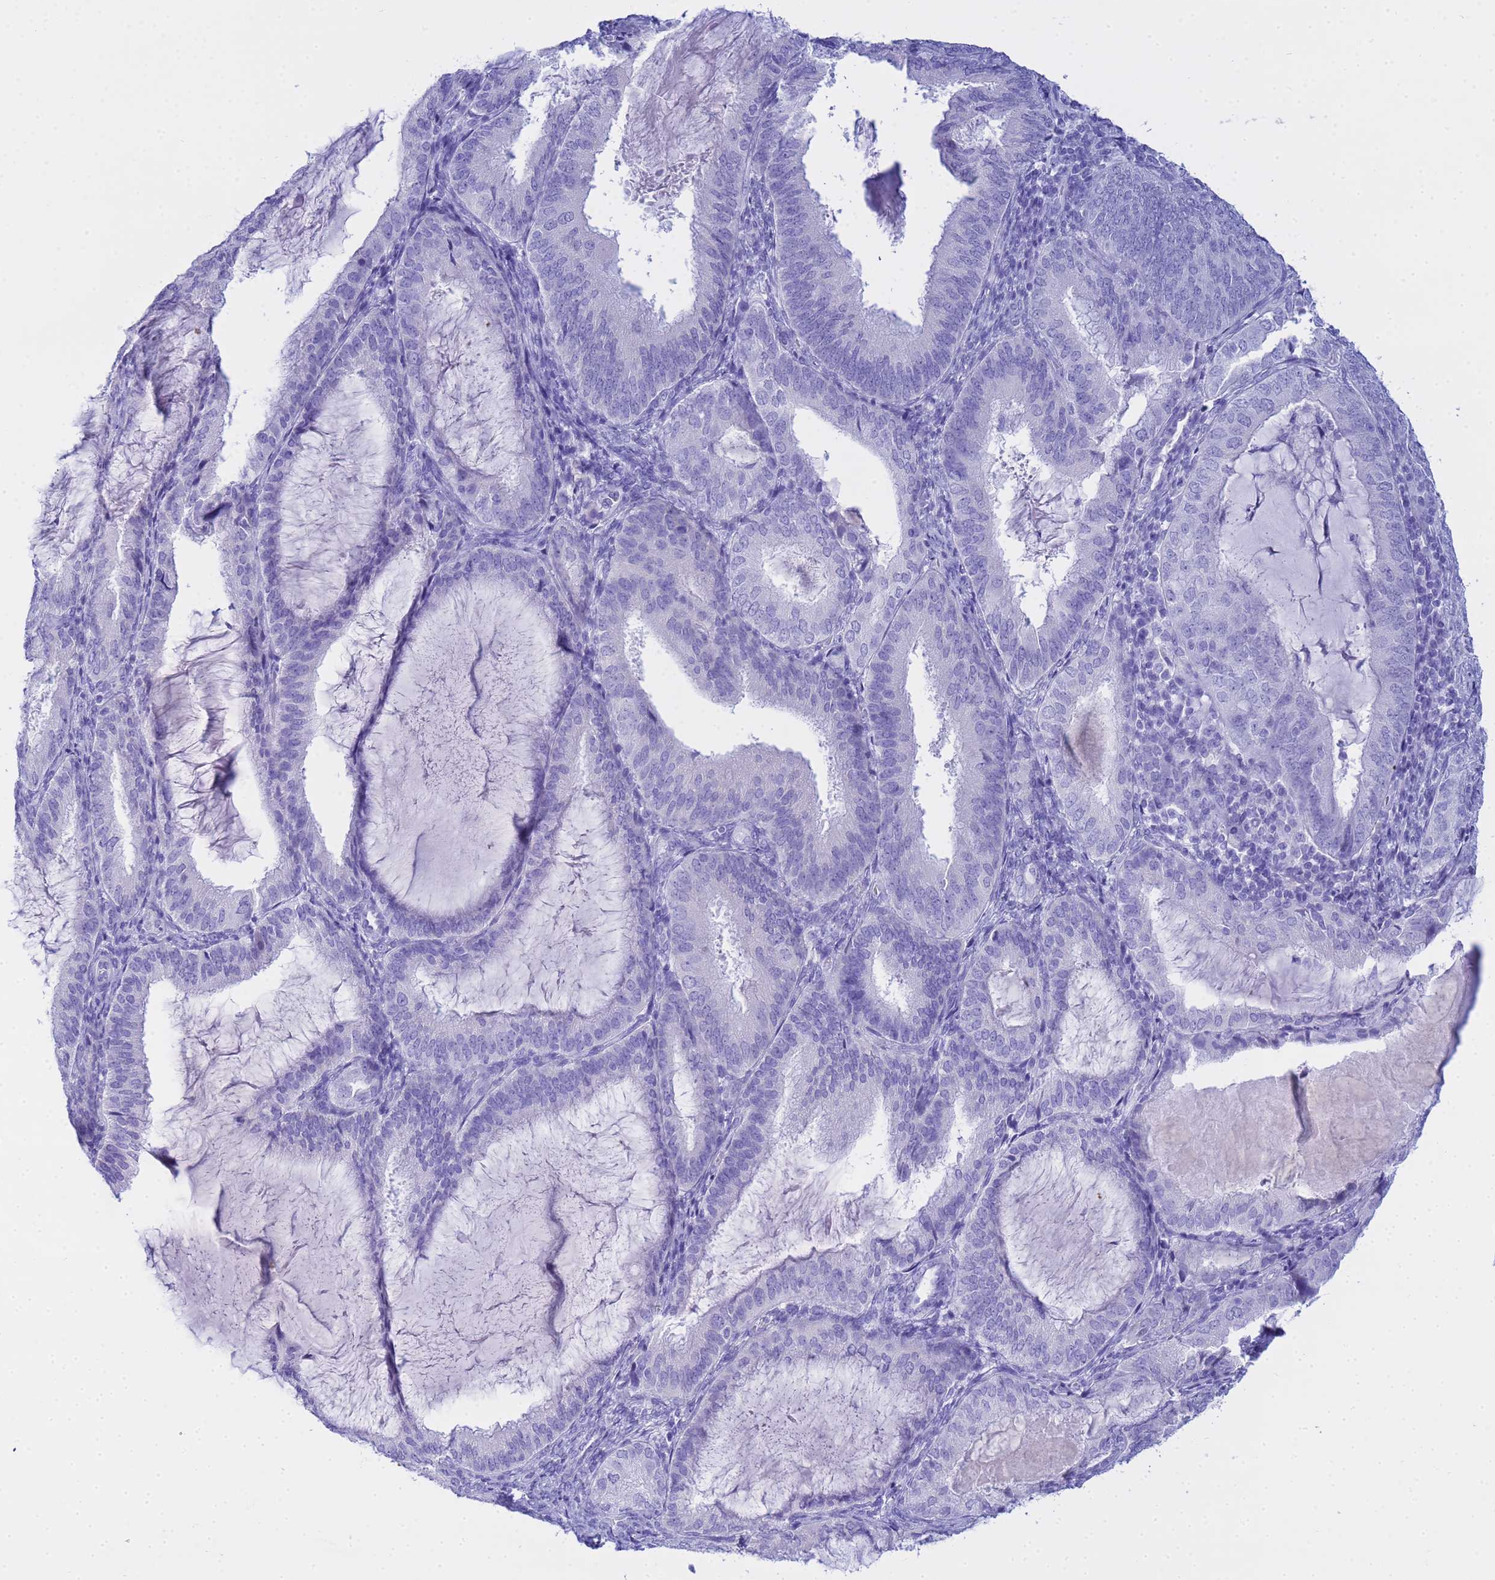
{"staining": {"intensity": "negative", "quantity": "none", "location": "none"}, "tissue": "endometrial cancer", "cell_type": "Tumor cells", "image_type": "cancer", "snomed": [{"axis": "morphology", "description": "Adenocarcinoma, NOS"}, {"axis": "topography", "description": "Endometrium"}], "caption": "Immunohistochemical staining of endometrial adenocarcinoma exhibits no significant positivity in tumor cells.", "gene": "AQP12A", "patient": {"sex": "female", "age": 81}}